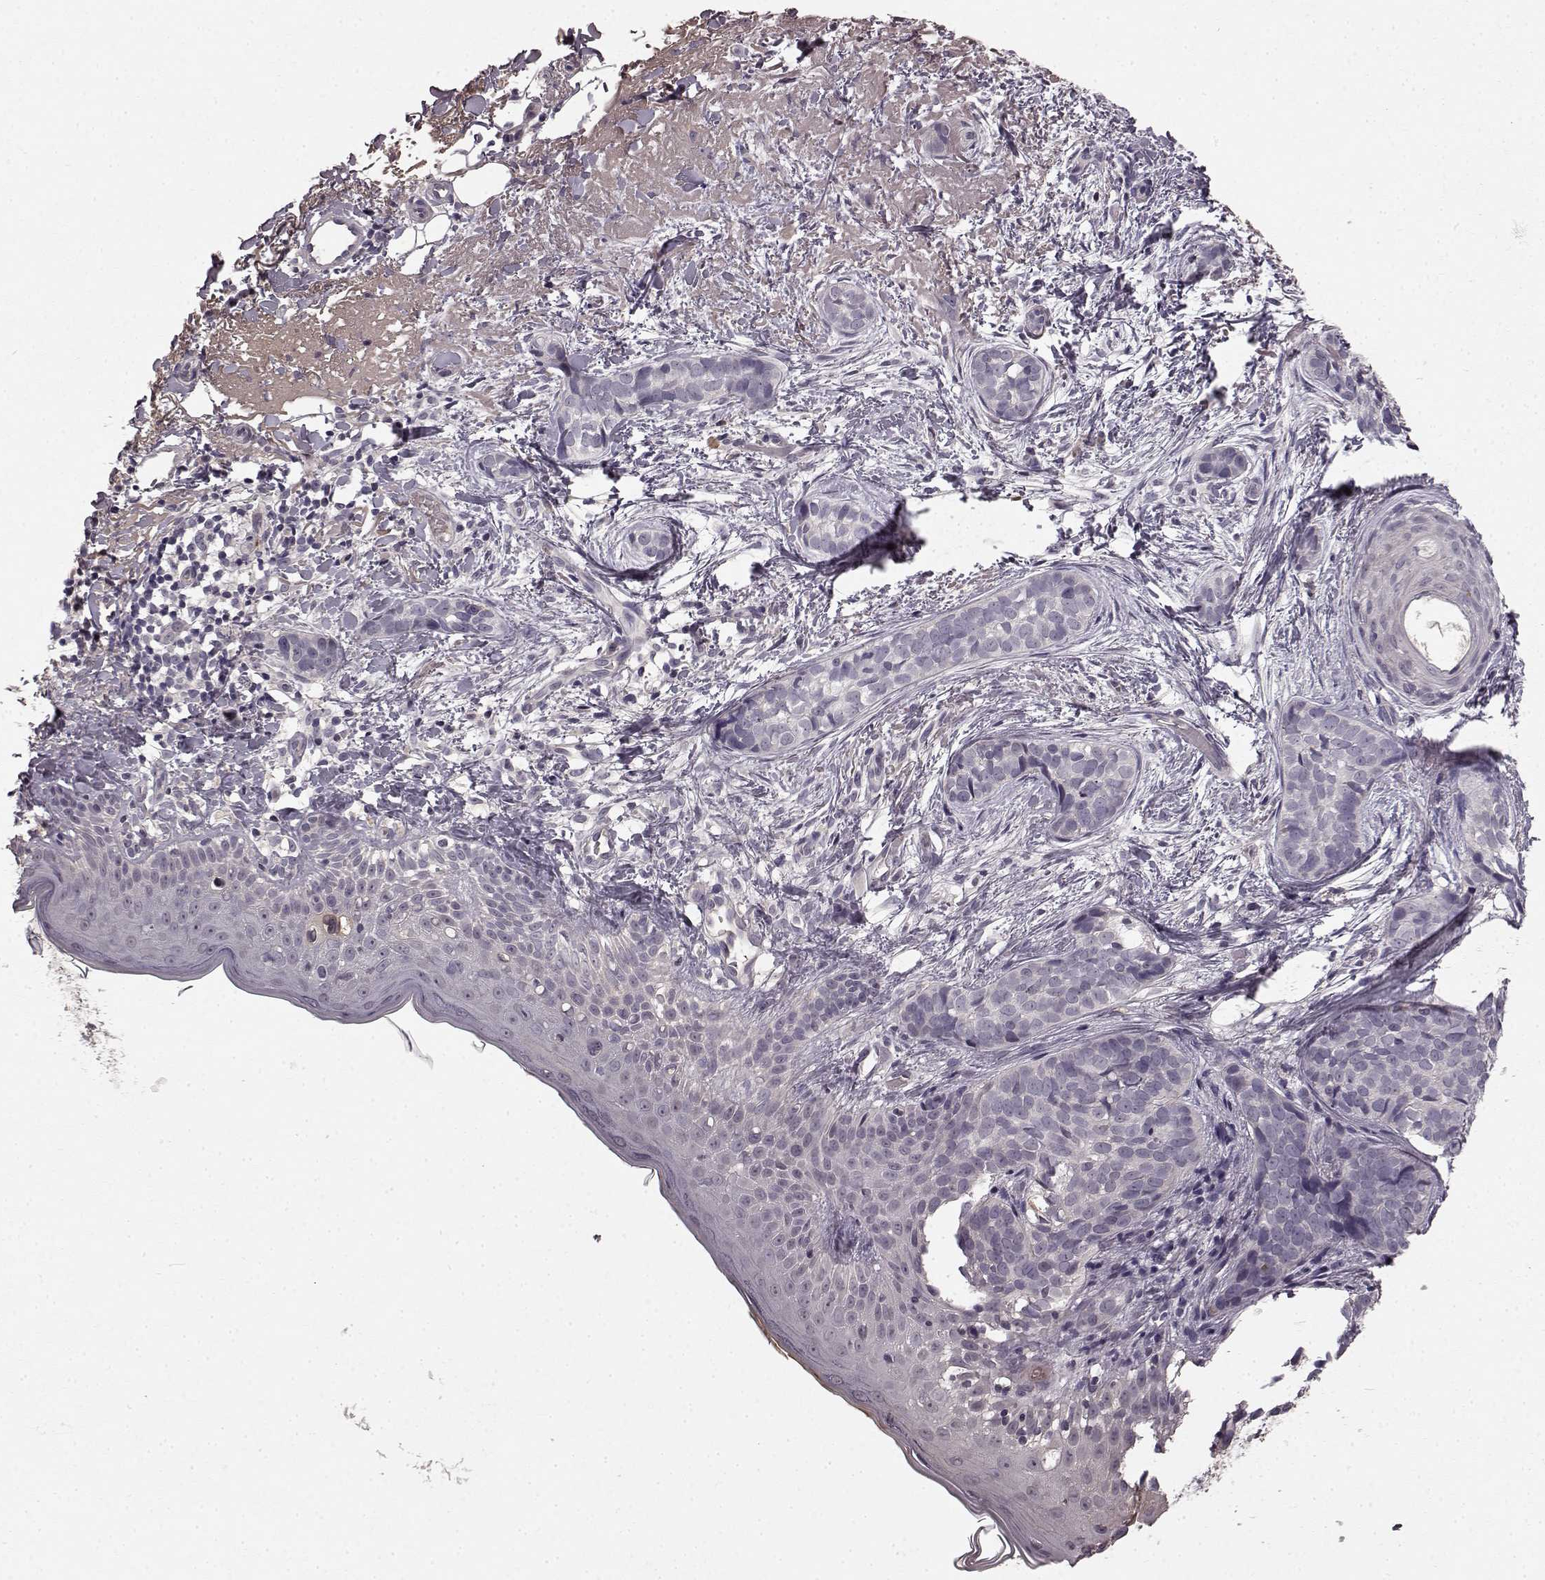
{"staining": {"intensity": "negative", "quantity": "none", "location": "none"}, "tissue": "skin cancer", "cell_type": "Tumor cells", "image_type": "cancer", "snomed": [{"axis": "morphology", "description": "Basal cell carcinoma"}, {"axis": "topography", "description": "Skin"}], "caption": "Human skin cancer (basal cell carcinoma) stained for a protein using IHC displays no staining in tumor cells.", "gene": "SLC22A18", "patient": {"sex": "male", "age": 87}}